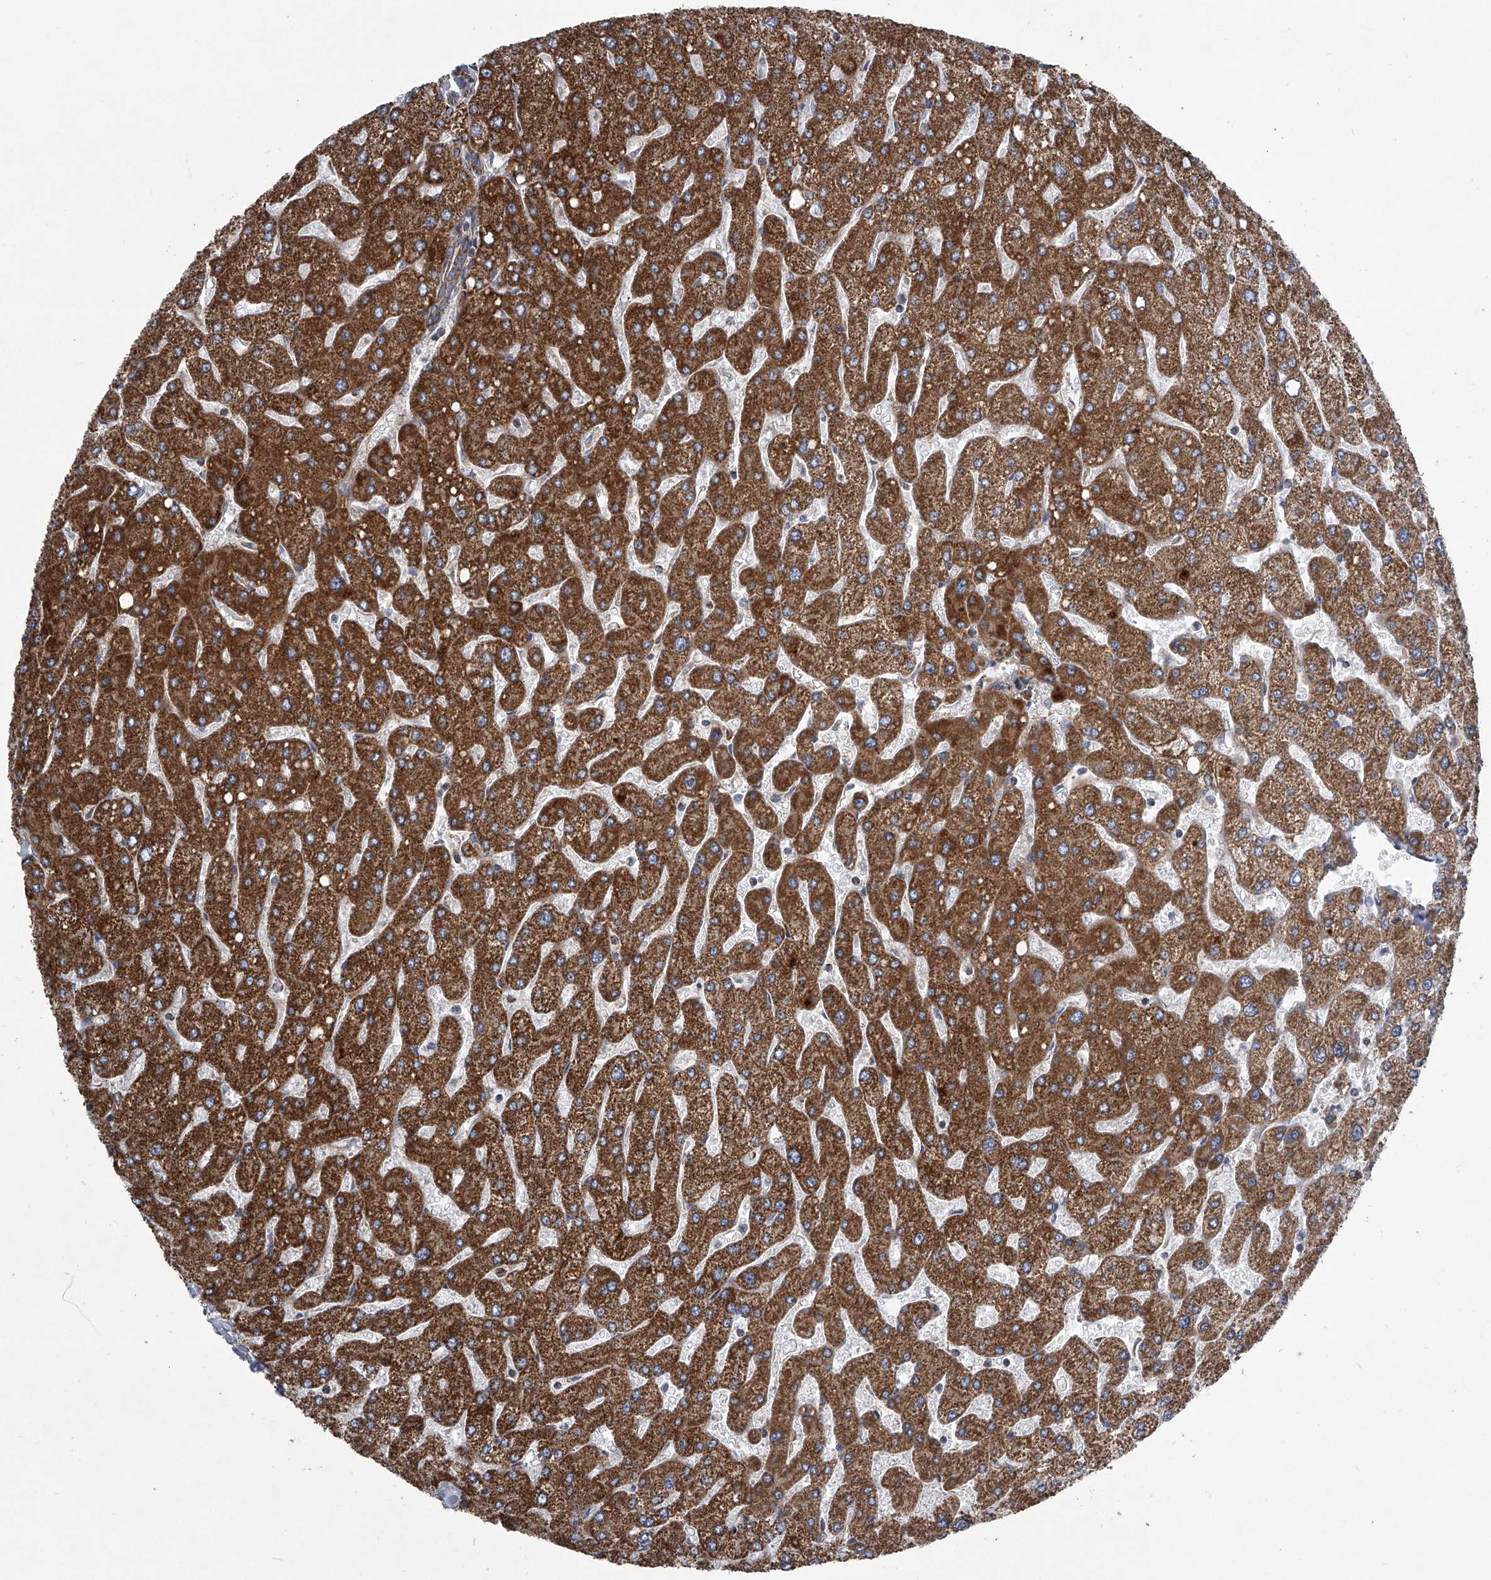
{"staining": {"intensity": "moderate", "quantity": ">75%", "location": "cytoplasmic/membranous"}, "tissue": "liver", "cell_type": "Cholangiocytes", "image_type": "normal", "snomed": [{"axis": "morphology", "description": "Normal tissue, NOS"}, {"axis": "topography", "description": "Liver"}], "caption": "An image of liver stained for a protein exhibits moderate cytoplasmic/membranous brown staining in cholangiocytes. The staining is performed using DAB (3,3'-diaminobenzidine) brown chromogen to label protein expression. The nuclei are counter-stained blue using hematoxylin.", "gene": "ZC3H15", "patient": {"sex": "male", "age": 55}}